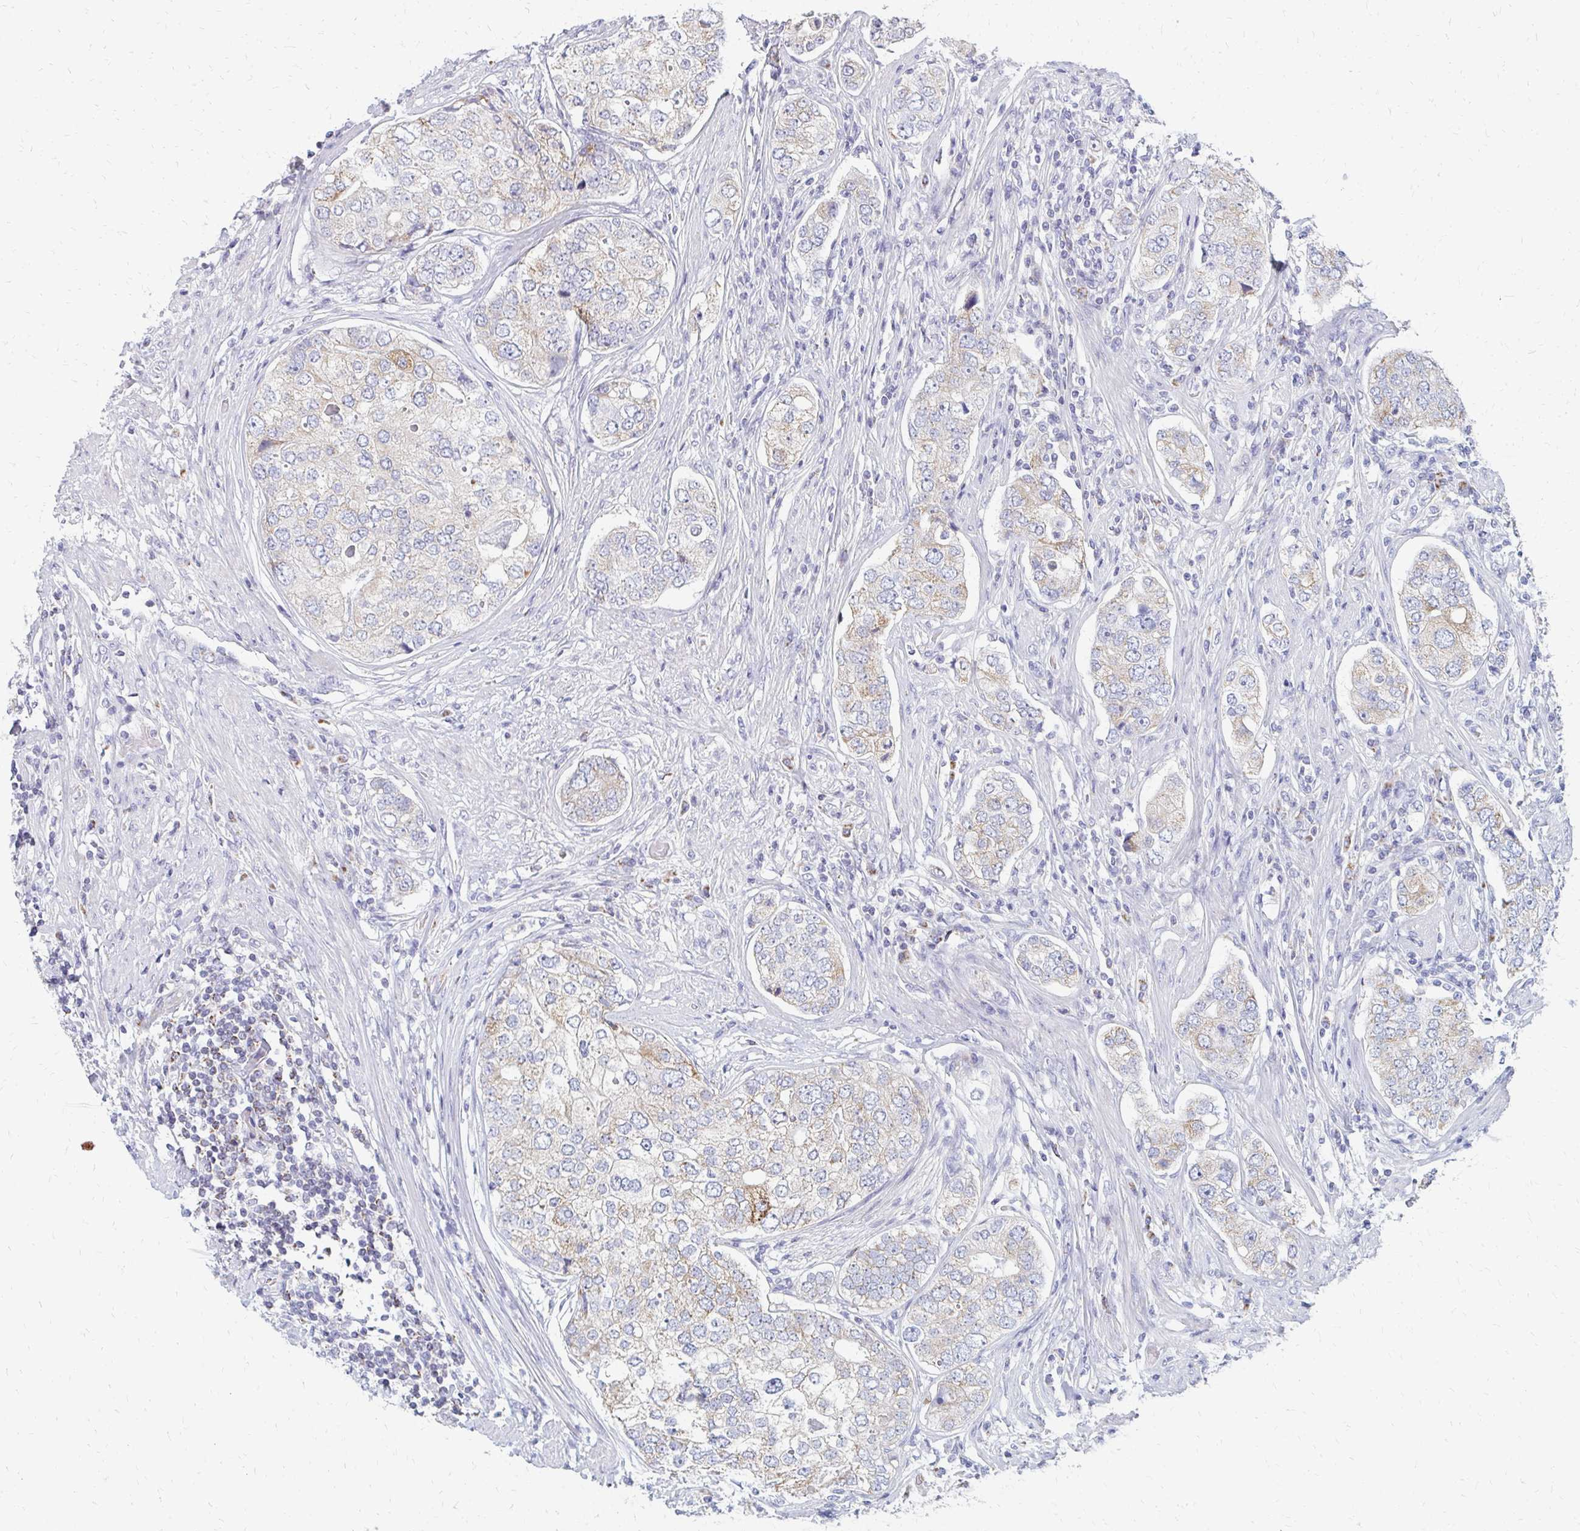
{"staining": {"intensity": "weak", "quantity": "25%-75%", "location": "cytoplasmic/membranous"}, "tissue": "prostate cancer", "cell_type": "Tumor cells", "image_type": "cancer", "snomed": [{"axis": "morphology", "description": "Adenocarcinoma, High grade"}, {"axis": "topography", "description": "Prostate"}], "caption": "Adenocarcinoma (high-grade) (prostate) stained with DAB (3,3'-diaminobenzidine) immunohistochemistry (IHC) reveals low levels of weak cytoplasmic/membranous positivity in approximately 25%-75% of tumor cells.", "gene": "OR10V1", "patient": {"sex": "male", "age": 60}}